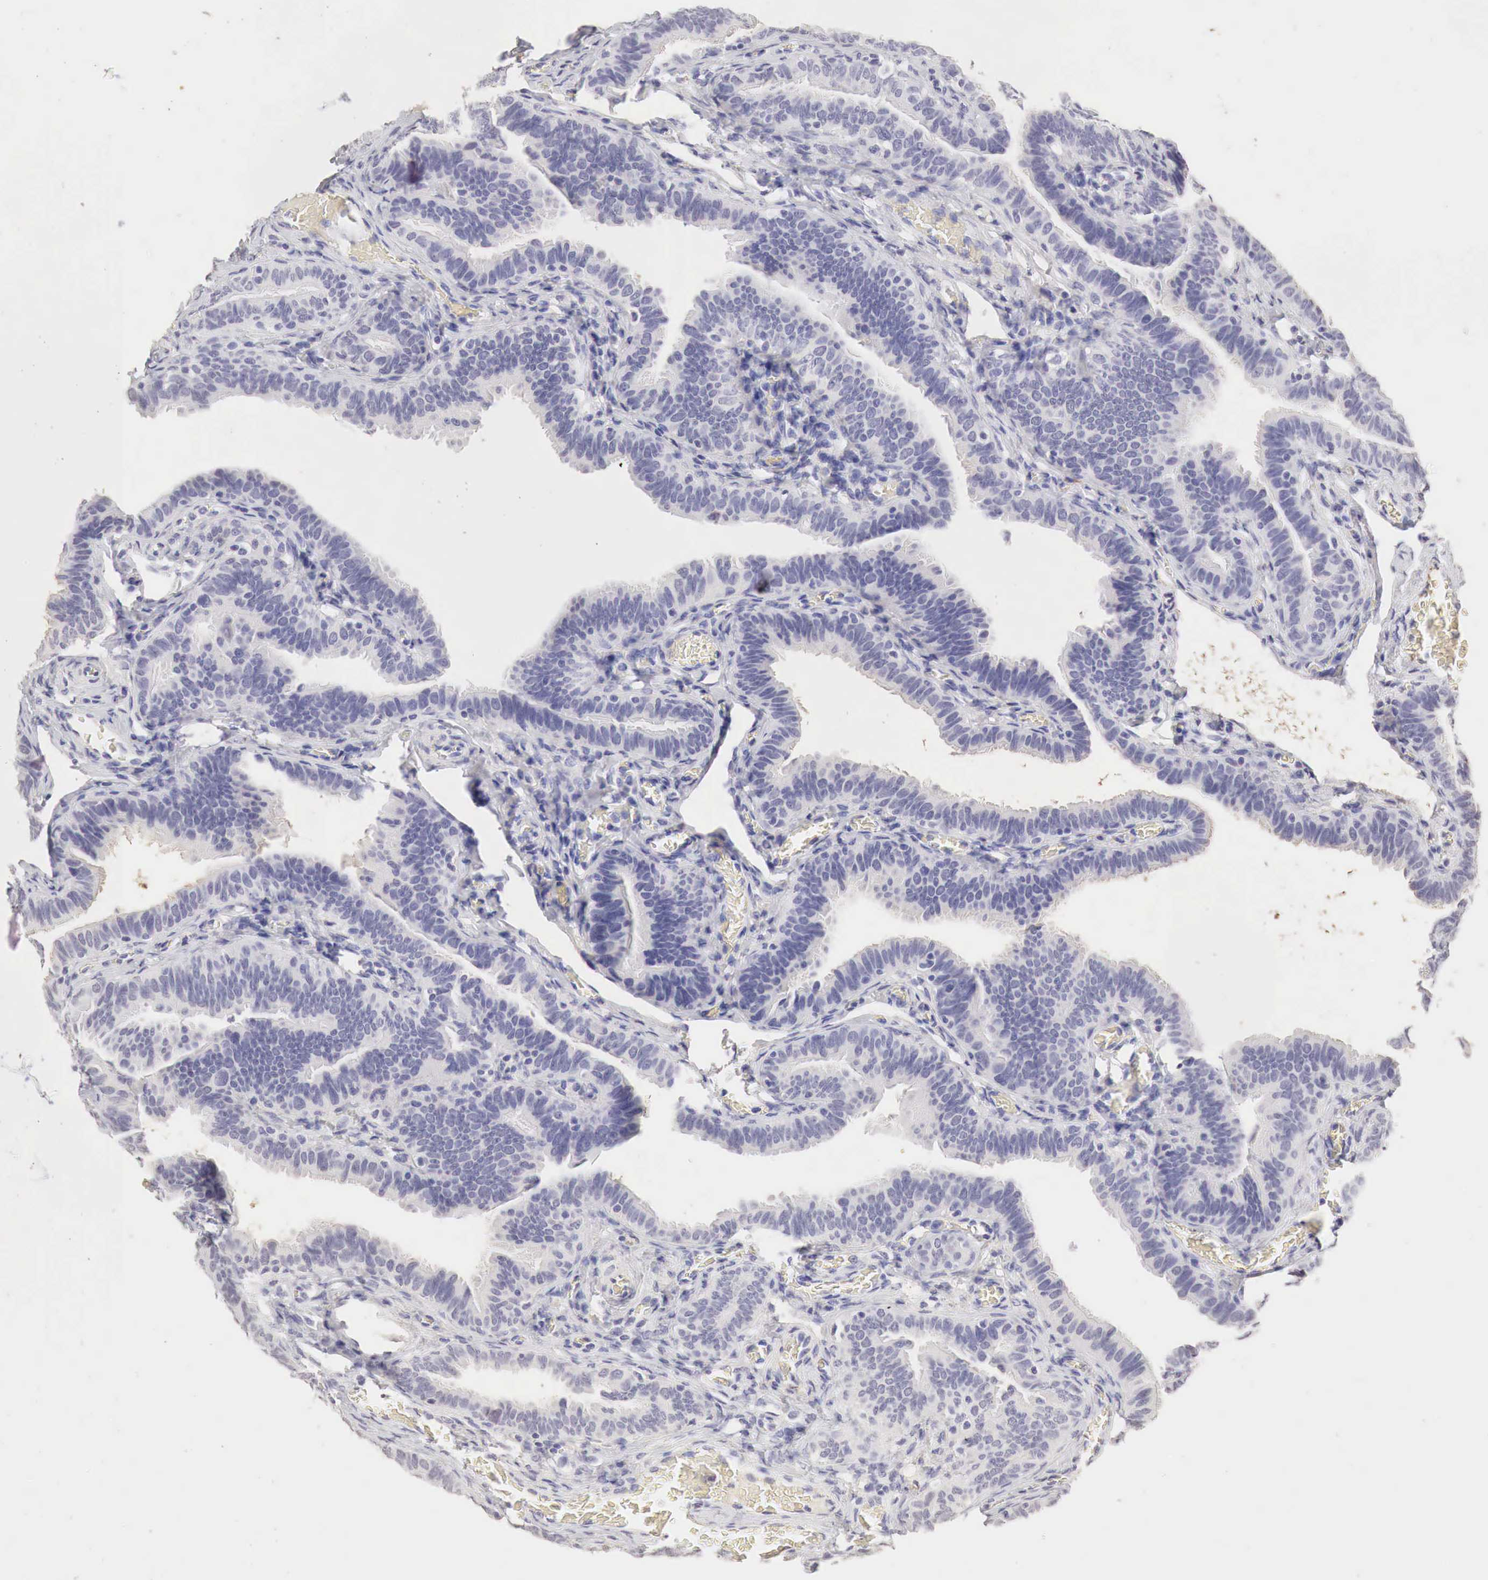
{"staining": {"intensity": "negative", "quantity": "none", "location": "none"}, "tissue": "fallopian tube", "cell_type": "Glandular cells", "image_type": "normal", "snomed": [{"axis": "morphology", "description": "Normal tissue, NOS"}, {"axis": "topography", "description": "Vagina"}, {"axis": "topography", "description": "Fallopian tube"}], "caption": "Protein analysis of normal fallopian tube exhibits no significant expression in glandular cells.", "gene": "OTC", "patient": {"sex": "female", "age": 38}}